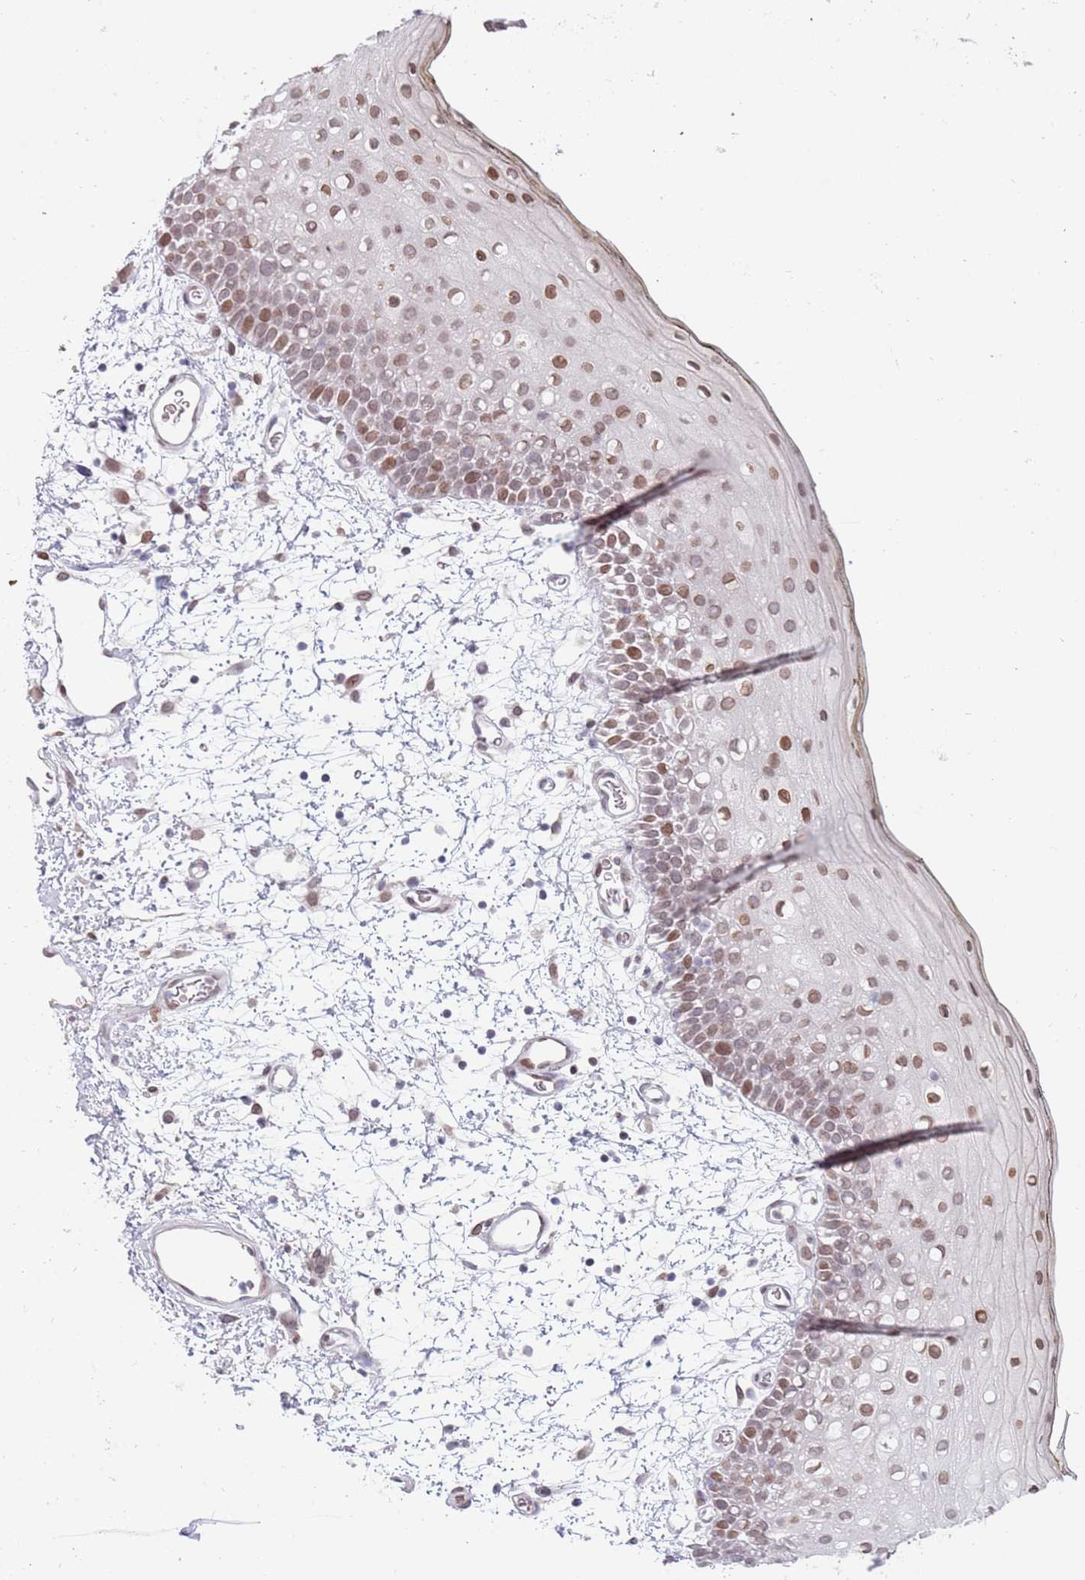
{"staining": {"intensity": "moderate", "quantity": ">75%", "location": "nuclear"}, "tissue": "oral mucosa", "cell_type": "Squamous epithelial cells", "image_type": "normal", "snomed": [{"axis": "morphology", "description": "Normal tissue, NOS"}, {"axis": "topography", "description": "Oral tissue"}, {"axis": "topography", "description": "Tounge, NOS"}], "caption": "Immunohistochemical staining of benign human oral mucosa exhibits moderate nuclear protein staining in approximately >75% of squamous epithelial cells.", "gene": "KLHDC2", "patient": {"sex": "female", "age": 81}}